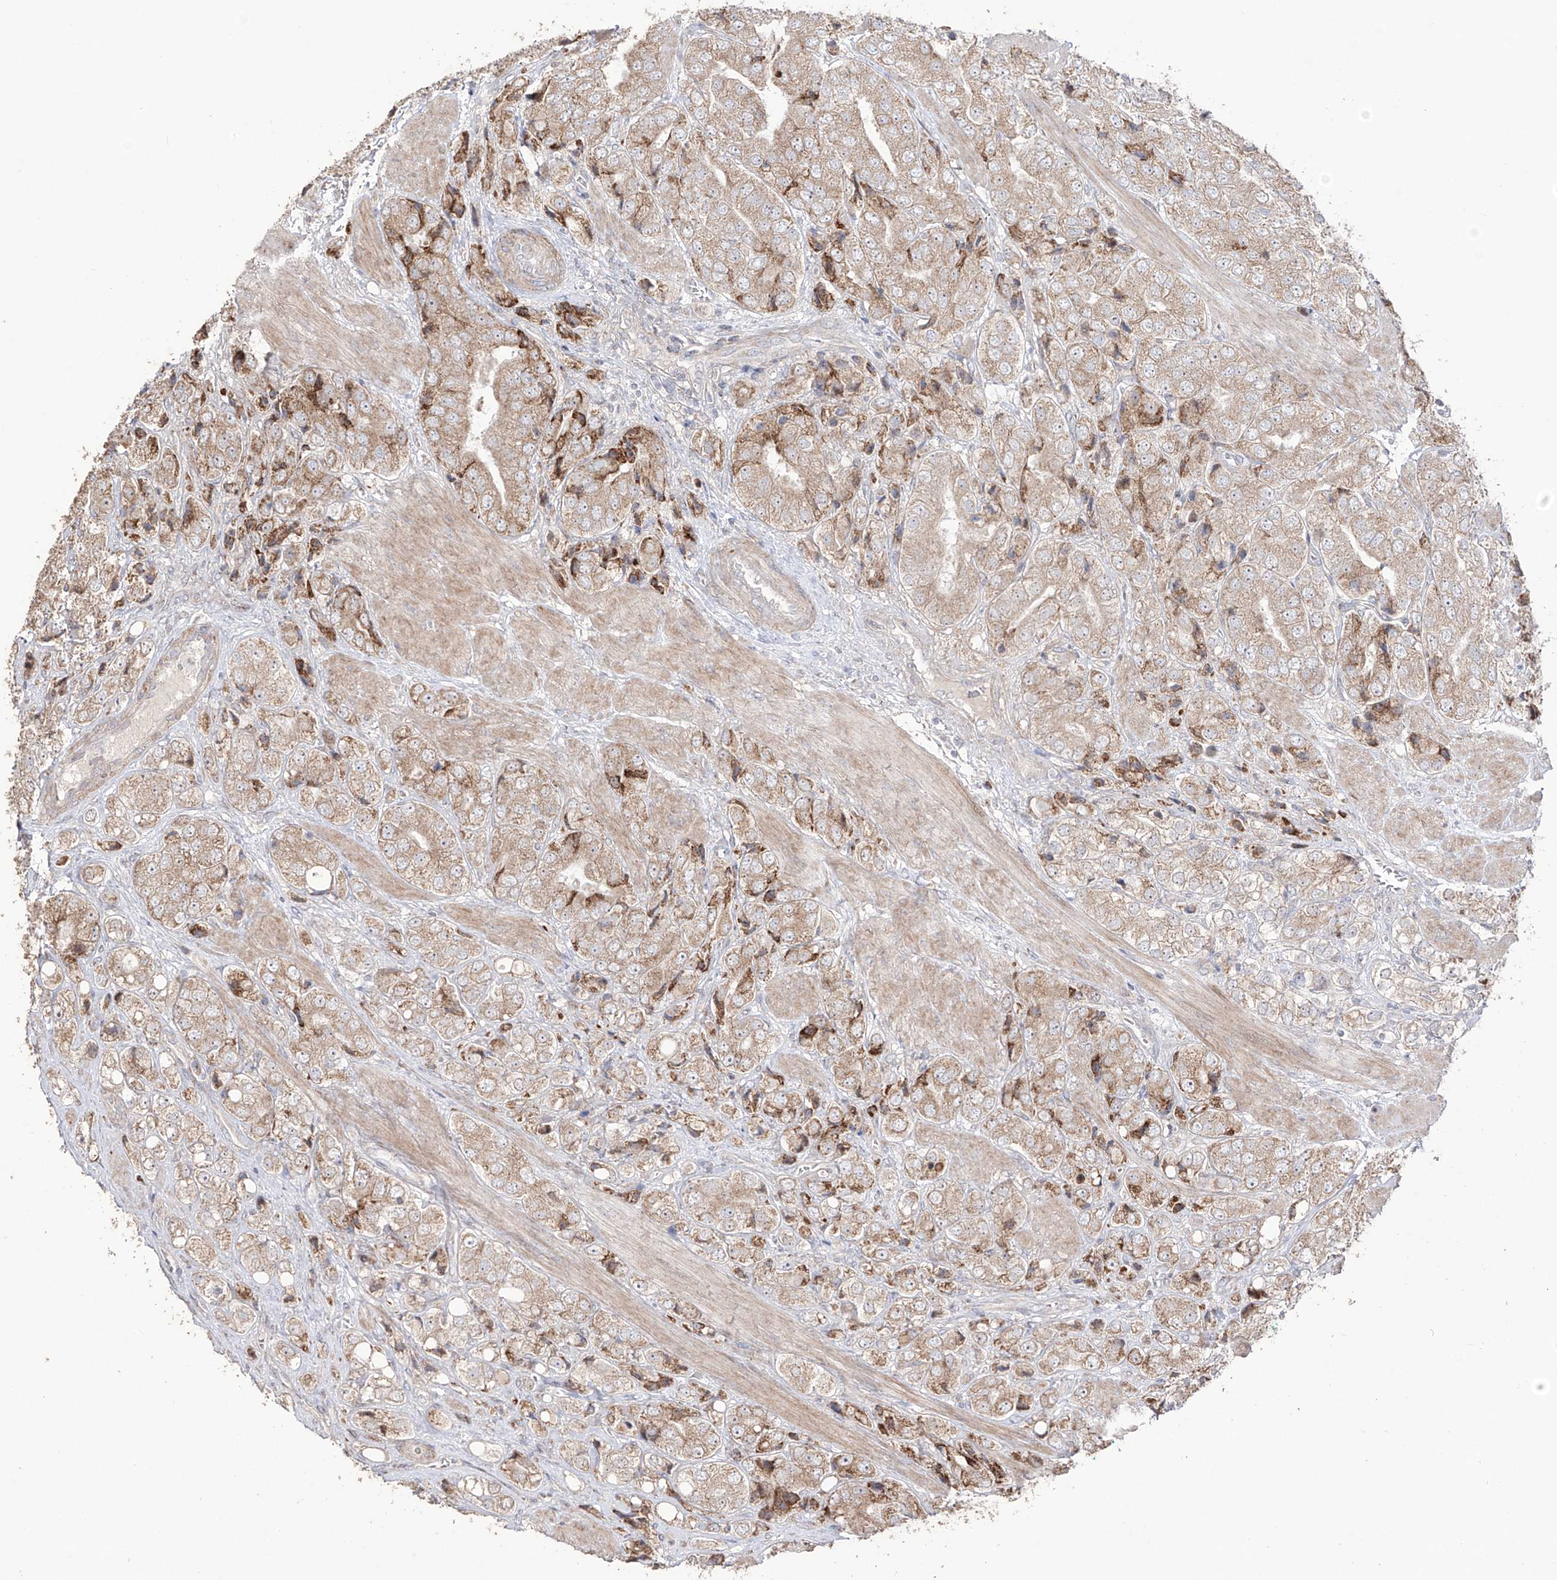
{"staining": {"intensity": "moderate", "quantity": "25%-75%", "location": "cytoplasmic/membranous"}, "tissue": "prostate cancer", "cell_type": "Tumor cells", "image_type": "cancer", "snomed": [{"axis": "morphology", "description": "Adenocarcinoma, High grade"}, {"axis": "topography", "description": "Prostate"}], "caption": "Human prostate adenocarcinoma (high-grade) stained with a protein marker displays moderate staining in tumor cells.", "gene": "YKT6", "patient": {"sex": "male", "age": 50}}